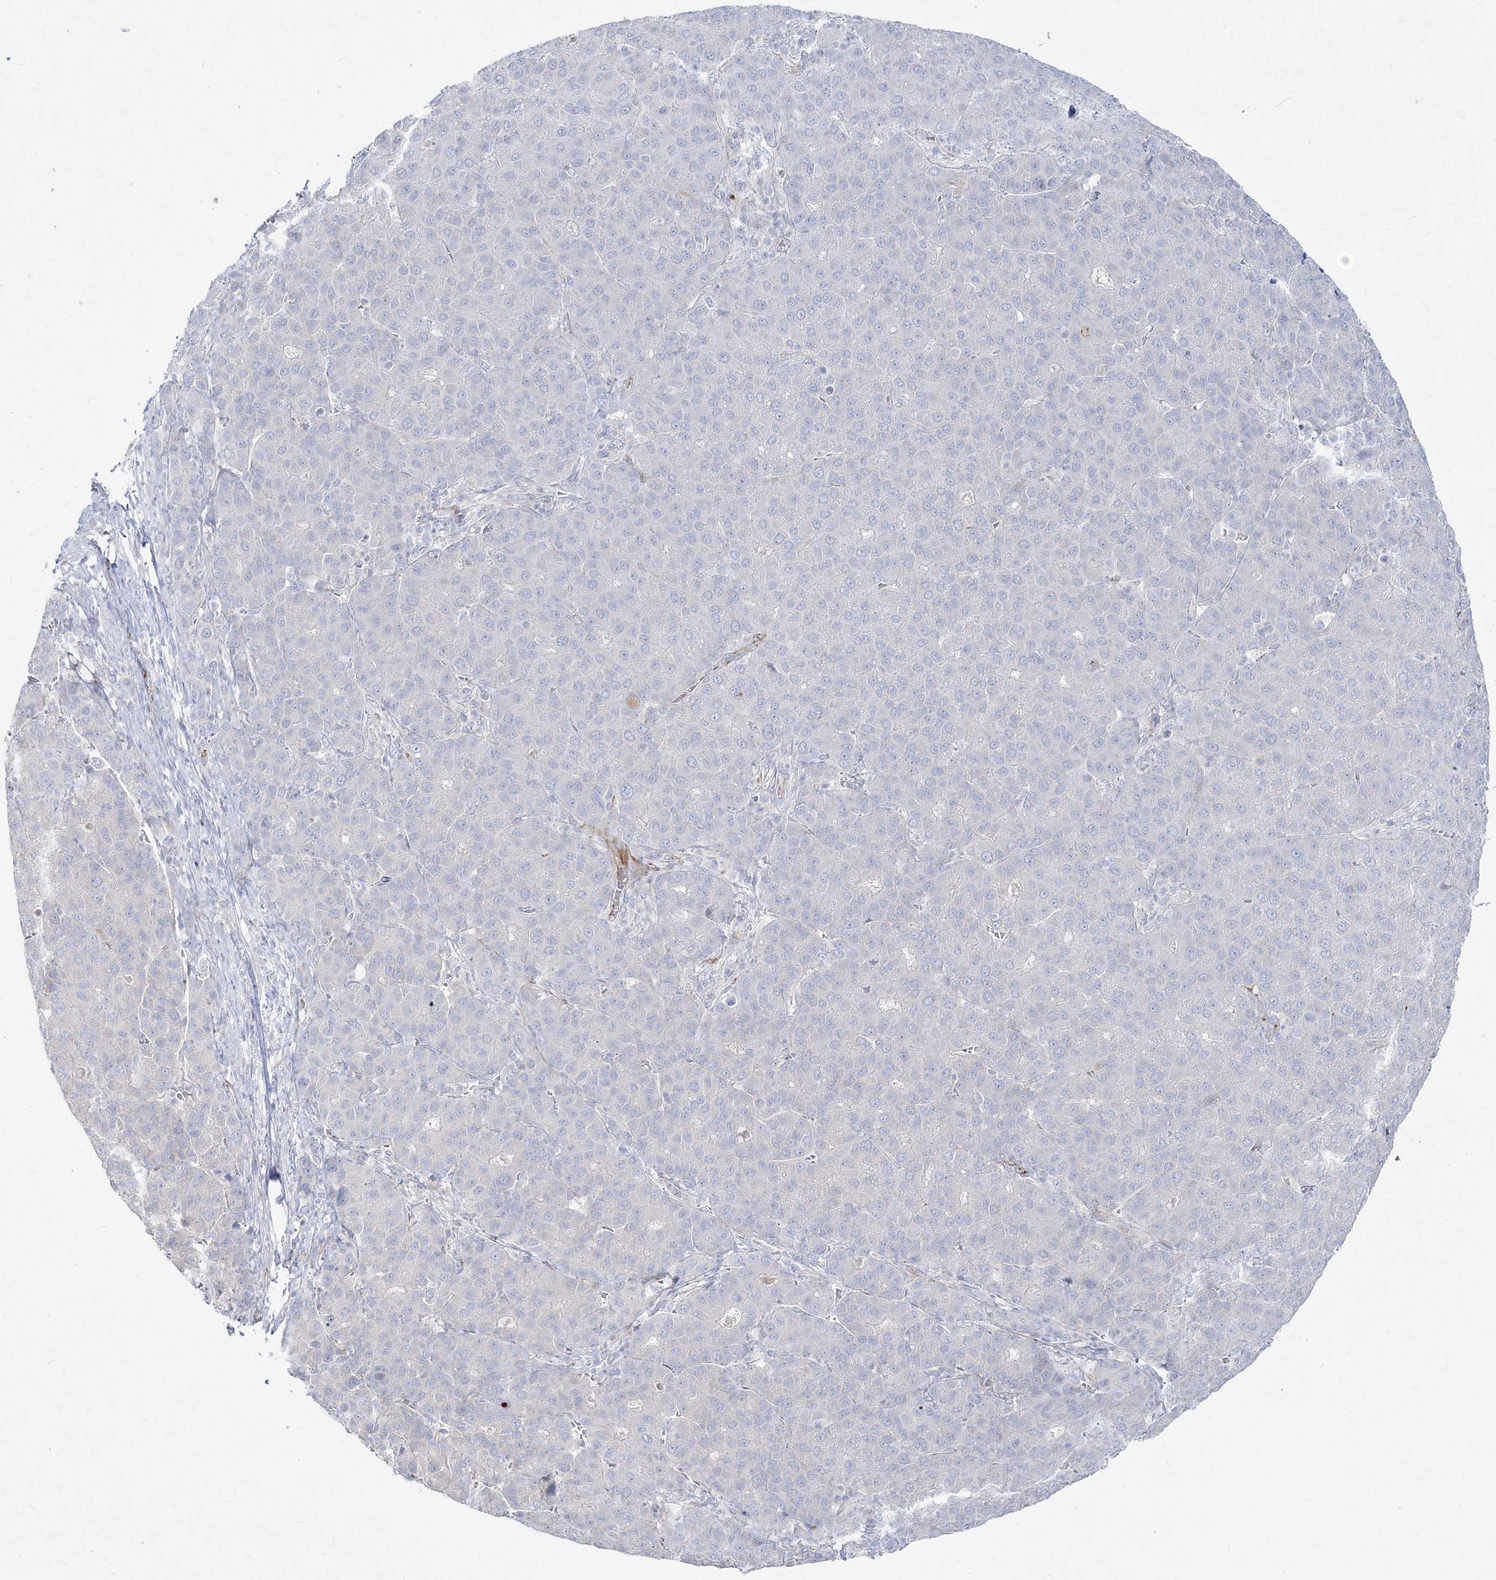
{"staining": {"intensity": "negative", "quantity": "none", "location": "none"}, "tissue": "liver cancer", "cell_type": "Tumor cells", "image_type": "cancer", "snomed": [{"axis": "morphology", "description": "Carcinoma, Hepatocellular, NOS"}, {"axis": "topography", "description": "Liver"}], "caption": "IHC image of human liver cancer (hepatocellular carcinoma) stained for a protein (brown), which exhibits no staining in tumor cells.", "gene": "GPAT2", "patient": {"sex": "male", "age": 65}}